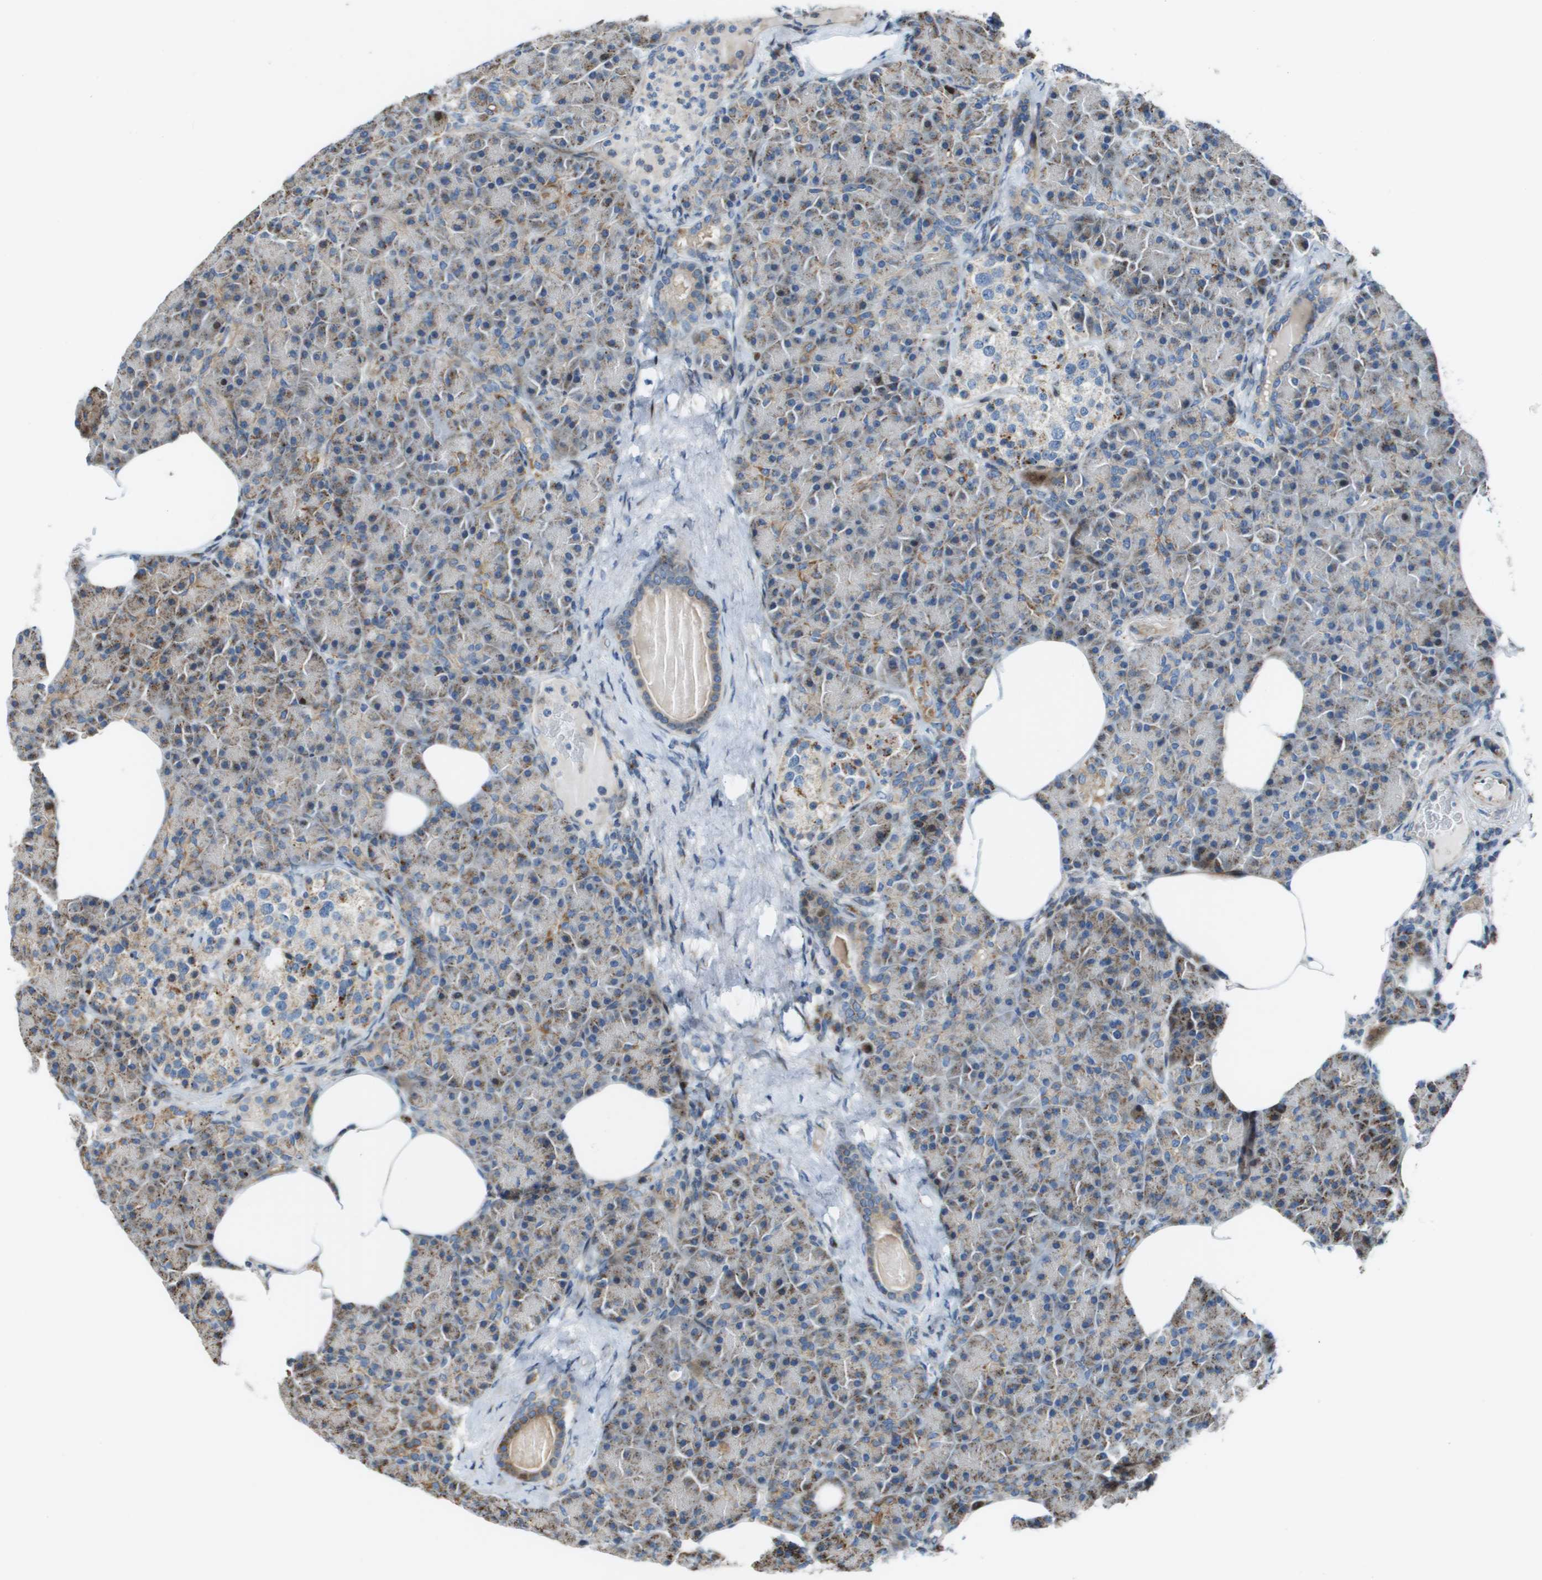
{"staining": {"intensity": "moderate", "quantity": "25%-75%", "location": "cytoplasmic/membranous"}, "tissue": "pancreas", "cell_type": "Exocrine glandular cells", "image_type": "normal", "snomed": [{"axis": "morphology", "description": "Normal tissue, NOS"}, {"axis": "topography", "description": "Pancreas"}], "caption": "Immunohistochemistry (IHC) image of unremarkable pancreas: human pancreas stained using immunohistochemistry (IHC) reveals medium levels of moderate protein expression localized specifically in the cytoplasmic/membranous of exocrine glandular cells, appearing as a cytoplasmic/membranous brown color.", "gene": "MGAT3", "patient": {"sex": "female", "age": 70}}